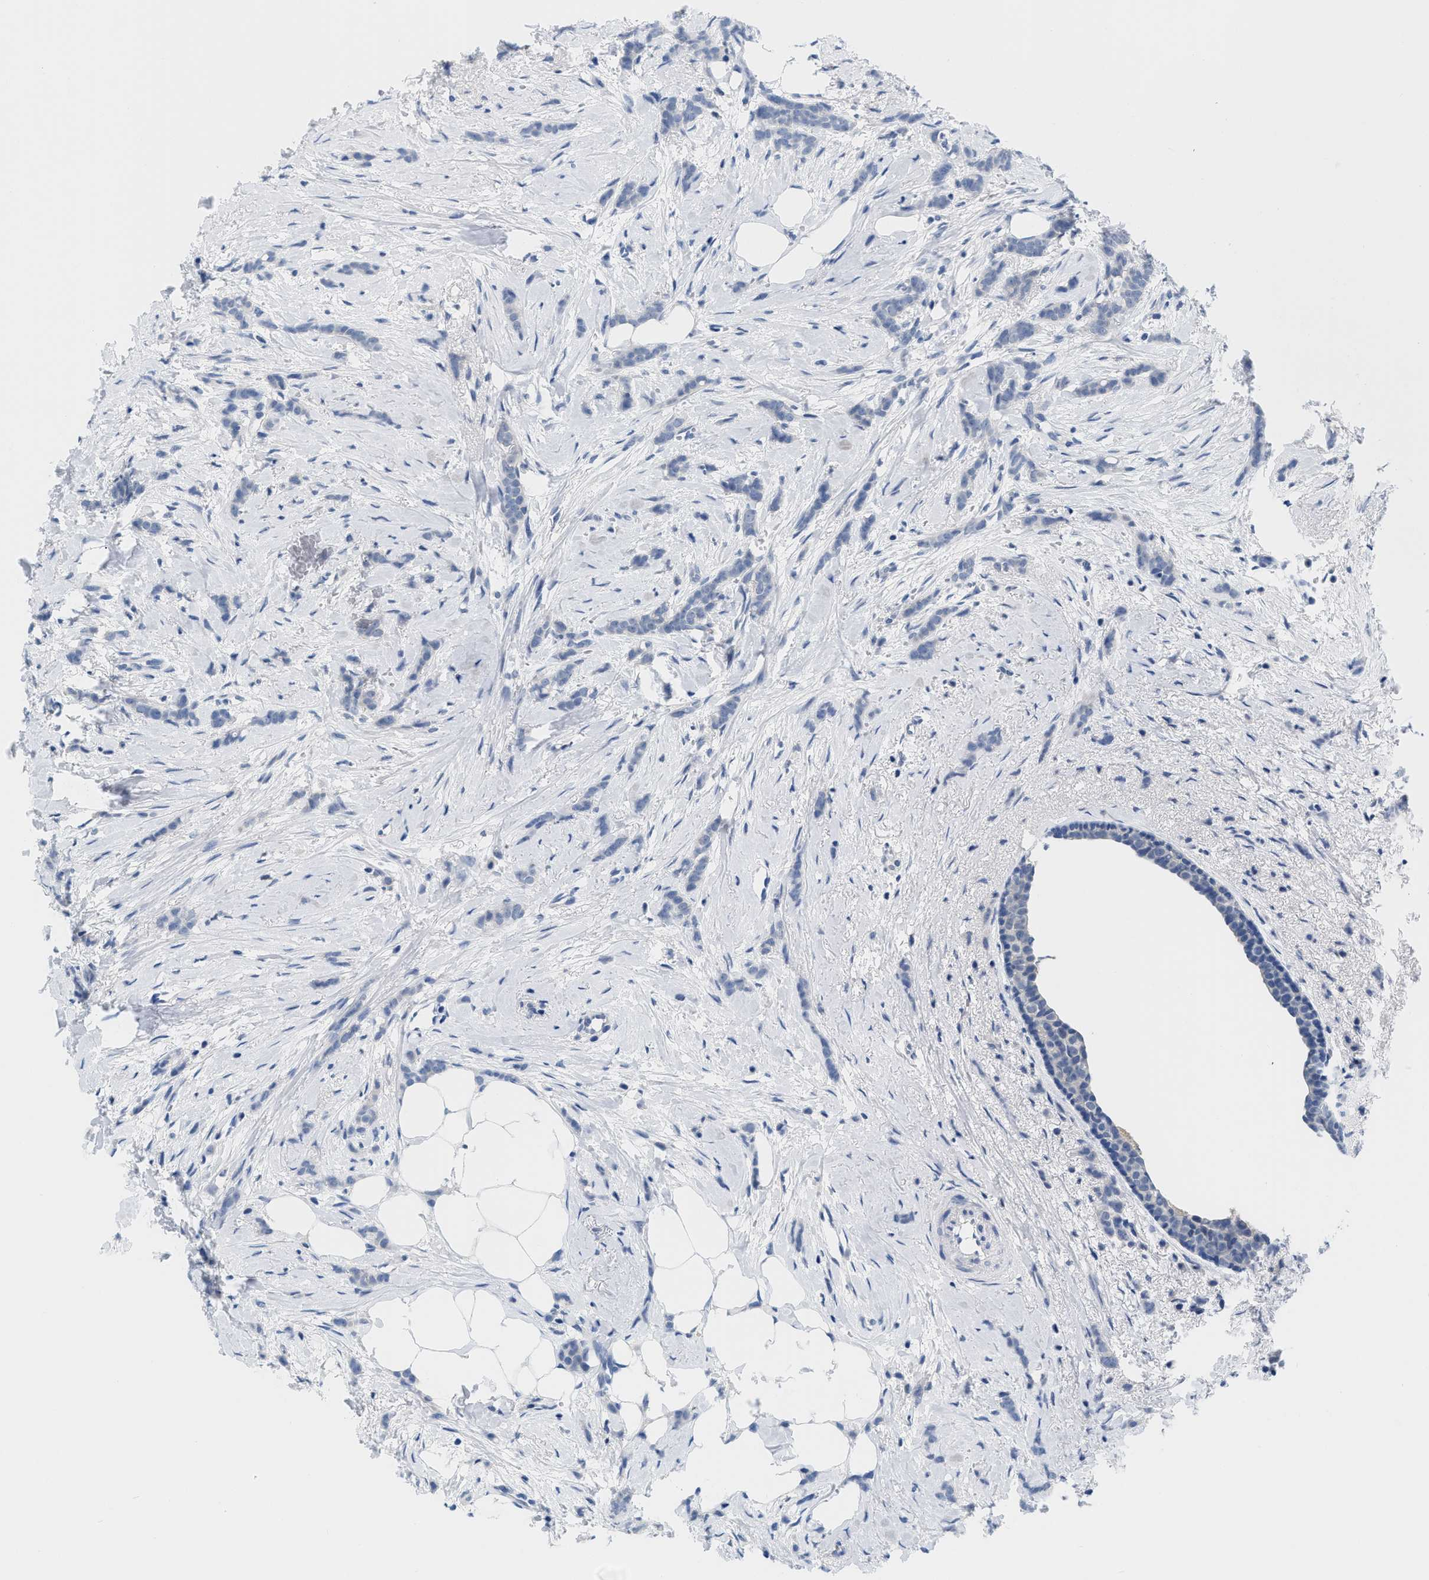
{"staining": {"intensity": "negative", "quantity": "none", "location": "none"}, "tissue": "breast cancer", "cell_type": "Tumor cells", "image_type": "cancer", "snomed": [{"axis": "morphology", "description": "Lobular carcinoma, in situ"}, {"axis": "morphology", "description": "Lobular carcinoma"}, {"axis": "topography", "description": "Breast"}], "caption": "This is an IHC histopathology image of human breast cancer. There is no positivity in tumor cells.", "gene": "PYY", "patient": {"sex": "female", "age": 41}}